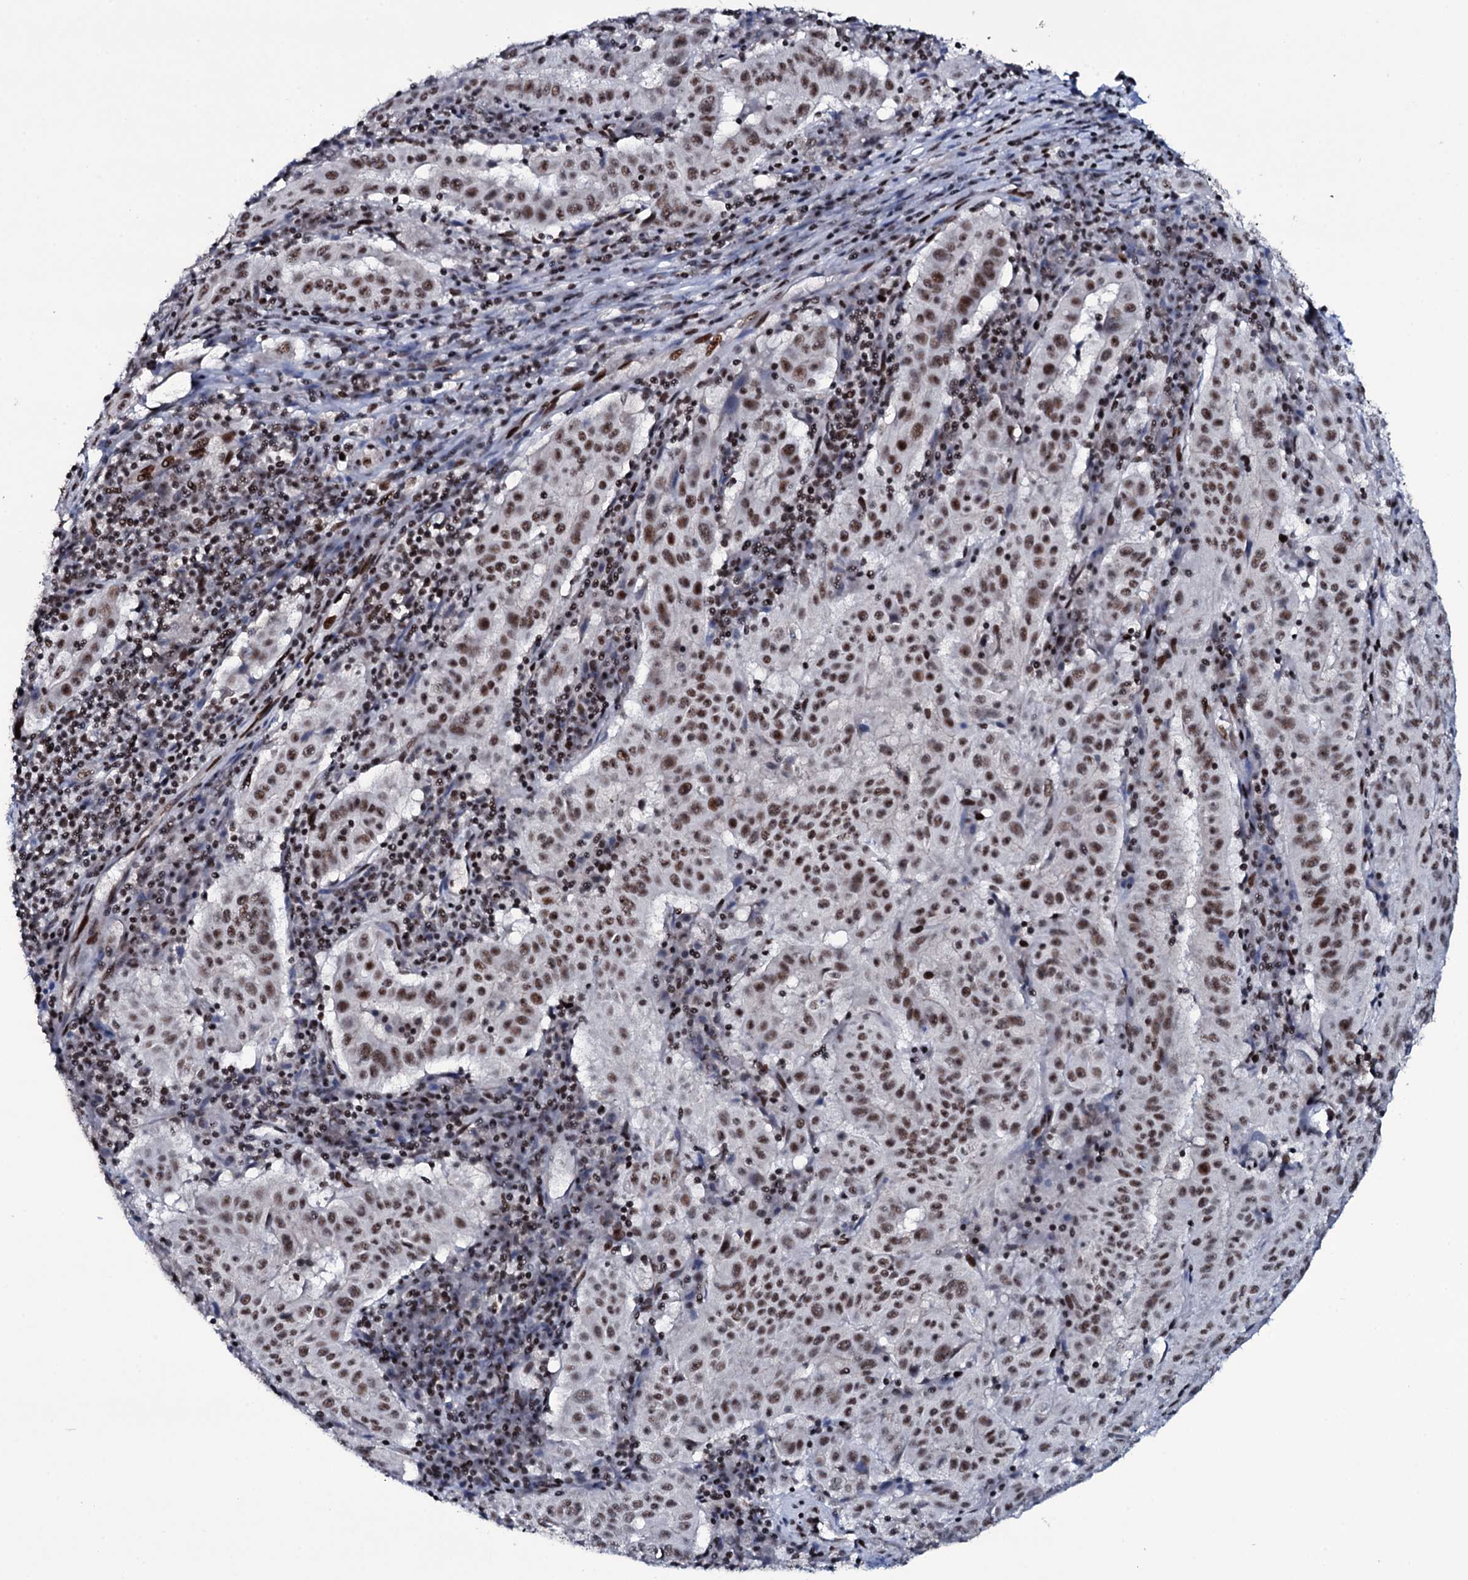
{"staining": {"intensity": "moderate", "quantity": ">75%", "location": "nuclear"}, "tissue": "pancreatic cancer", "cell_type": "Tumor cells", "image_type": "cancer", "snomed": [{"axis": "morphology", "description": "Adenocarcinoma, NOS"}, {"axis": "topography", "description": "Pancreas"}], "caption": "IHC photomicrograph of neoplastic tissue: human pancreatic adenocarcinoma stained using immunohistochemistry (IHC) demonstrates medium levels of moderate protein expression localized specifically in the nuclear of tumor cells, appearing as a nuclear brown color.", "gene": "ZMIZ2", "patient": {"sex": "male", "age": 63}}